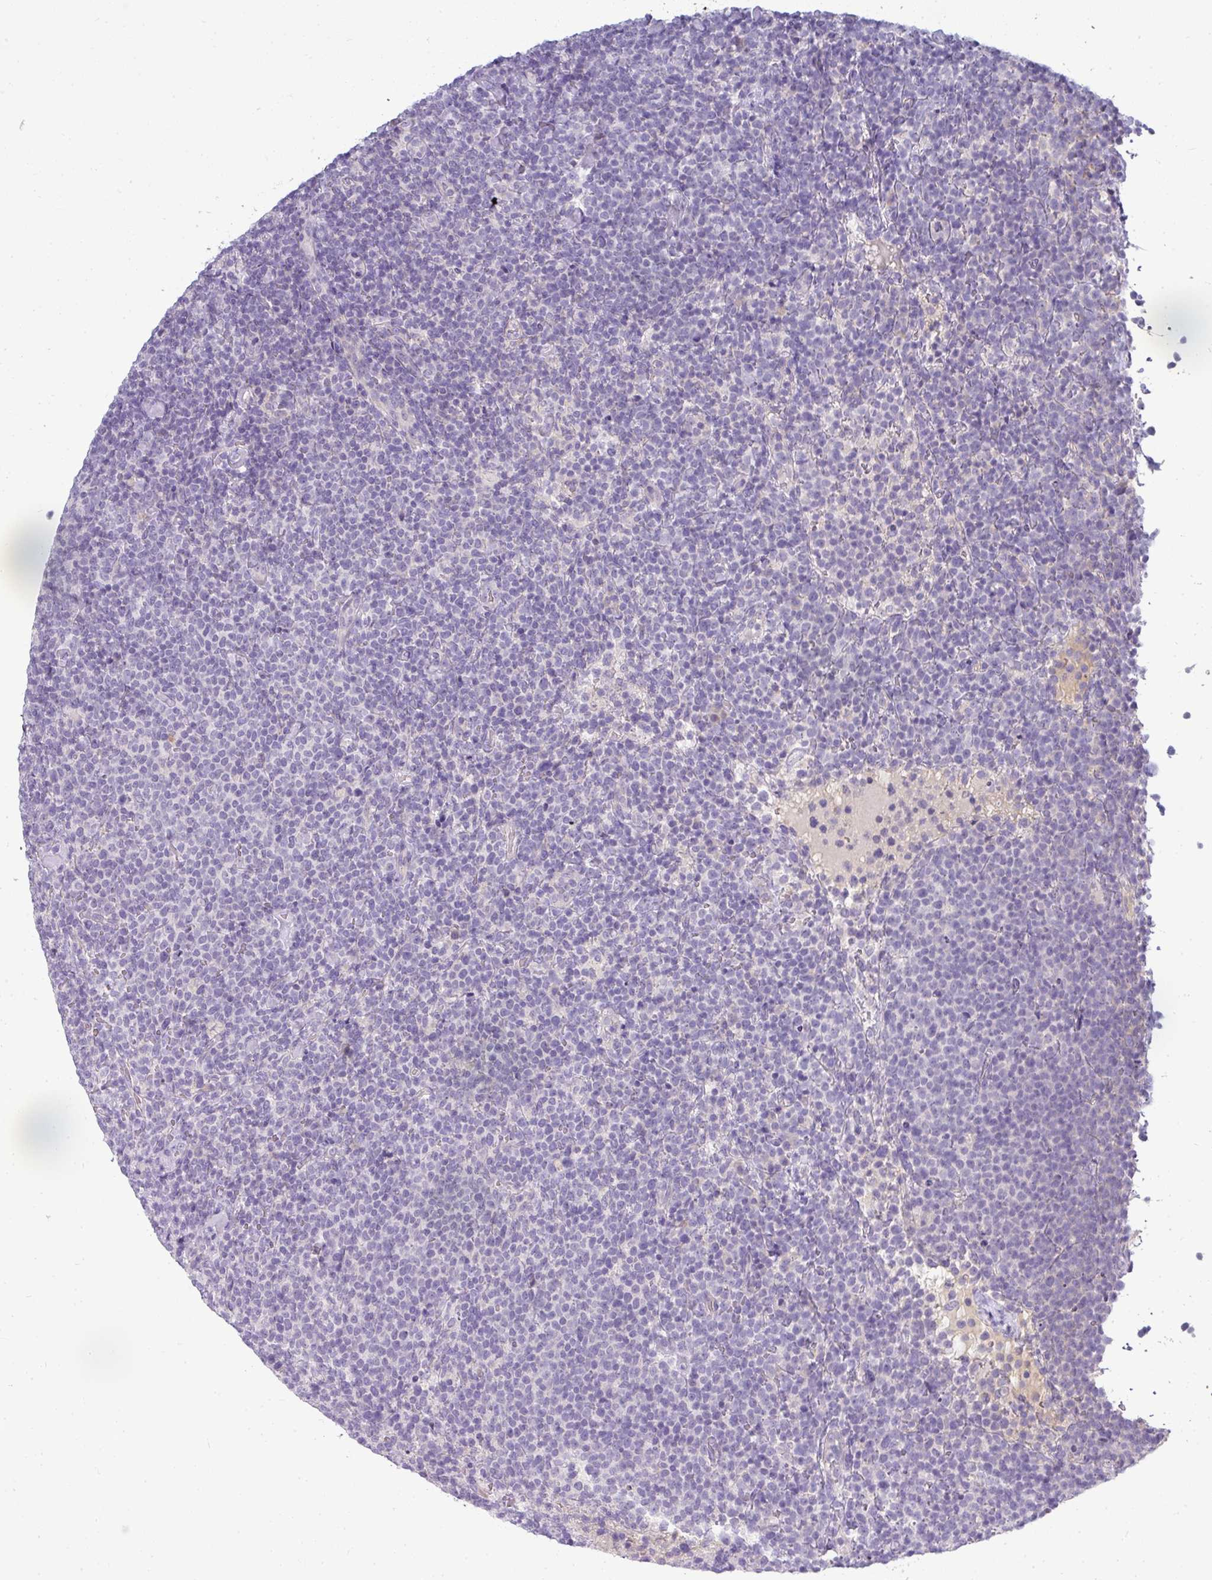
{"staining": {"intensity": "negative", "quantity": "none", "location": "none"}, "tissue": "lymphoma", "cell_type": "Tumor cells", "image_type": "cancer", "snomed": [{"axis": "morphology", "description": "Malignant lymphoma, non-Hodgkin's type, High grade"}, {"axis": "topography", "description": "Lymph node"}], "caption": "Protein analysis of lymphoma exhibits no significant staining in tumor cells. (DAB immunohistochemistry (IHC), high magnification).", "gene": "ASXL3", "patient": {"sex": "male", "age": 61}}